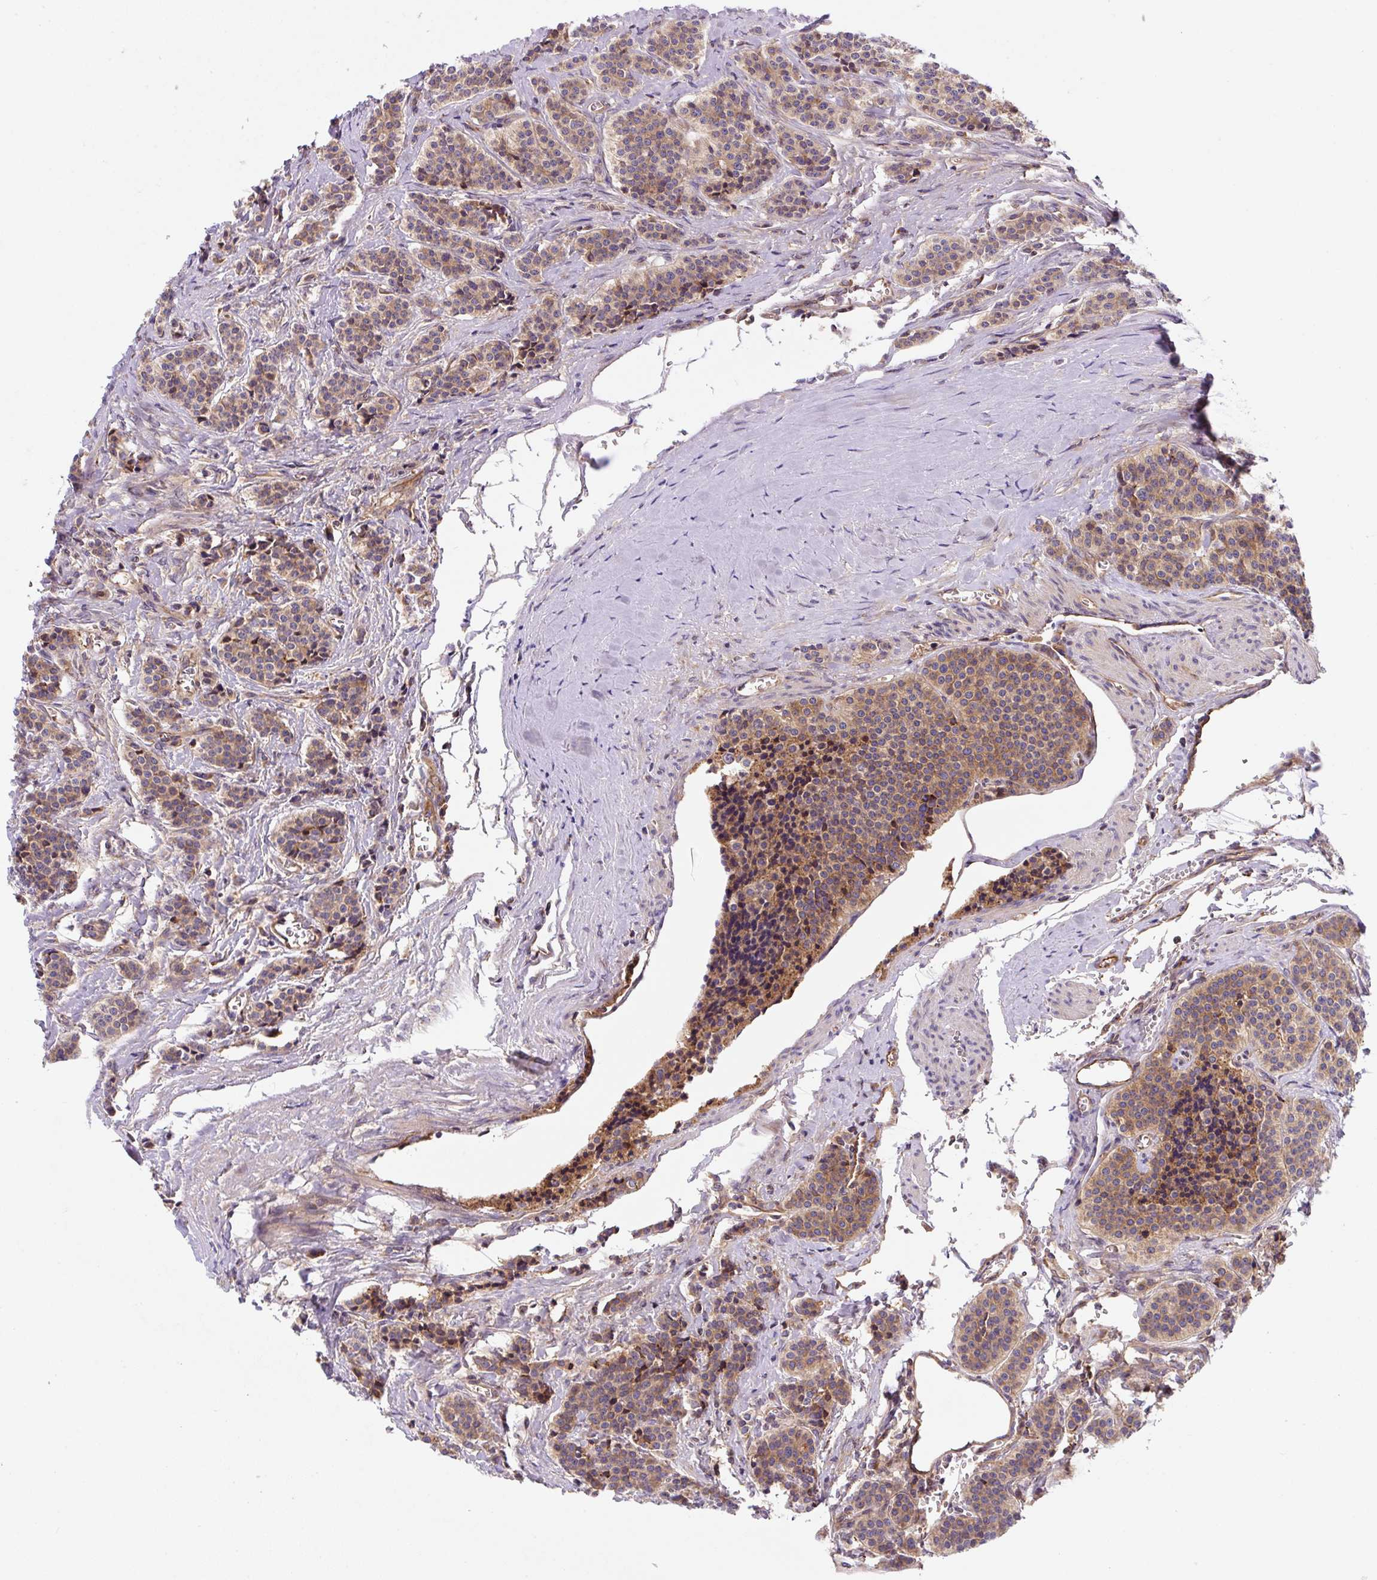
{"staining": {"intensity": "moderate", "quantity": ">75%", "location": "cytoplasmic/membranous"}, "tissue": "carcinoid", "cell_type": "Tumor cells", "image_type": "cancer", "snomed": [{"axis": "morphology", "description": "Carcinoid, malignant, NOS"}, {"axis": "topography", "description": "Small intestine"}], "caption": "Tumor cells show moderate cytoplasmic/membranous expression in approximately >75% of cells in malignant carcinoid.", "gene": "APOBEC3D", "patient": {"sex": "male", "age": 63}}